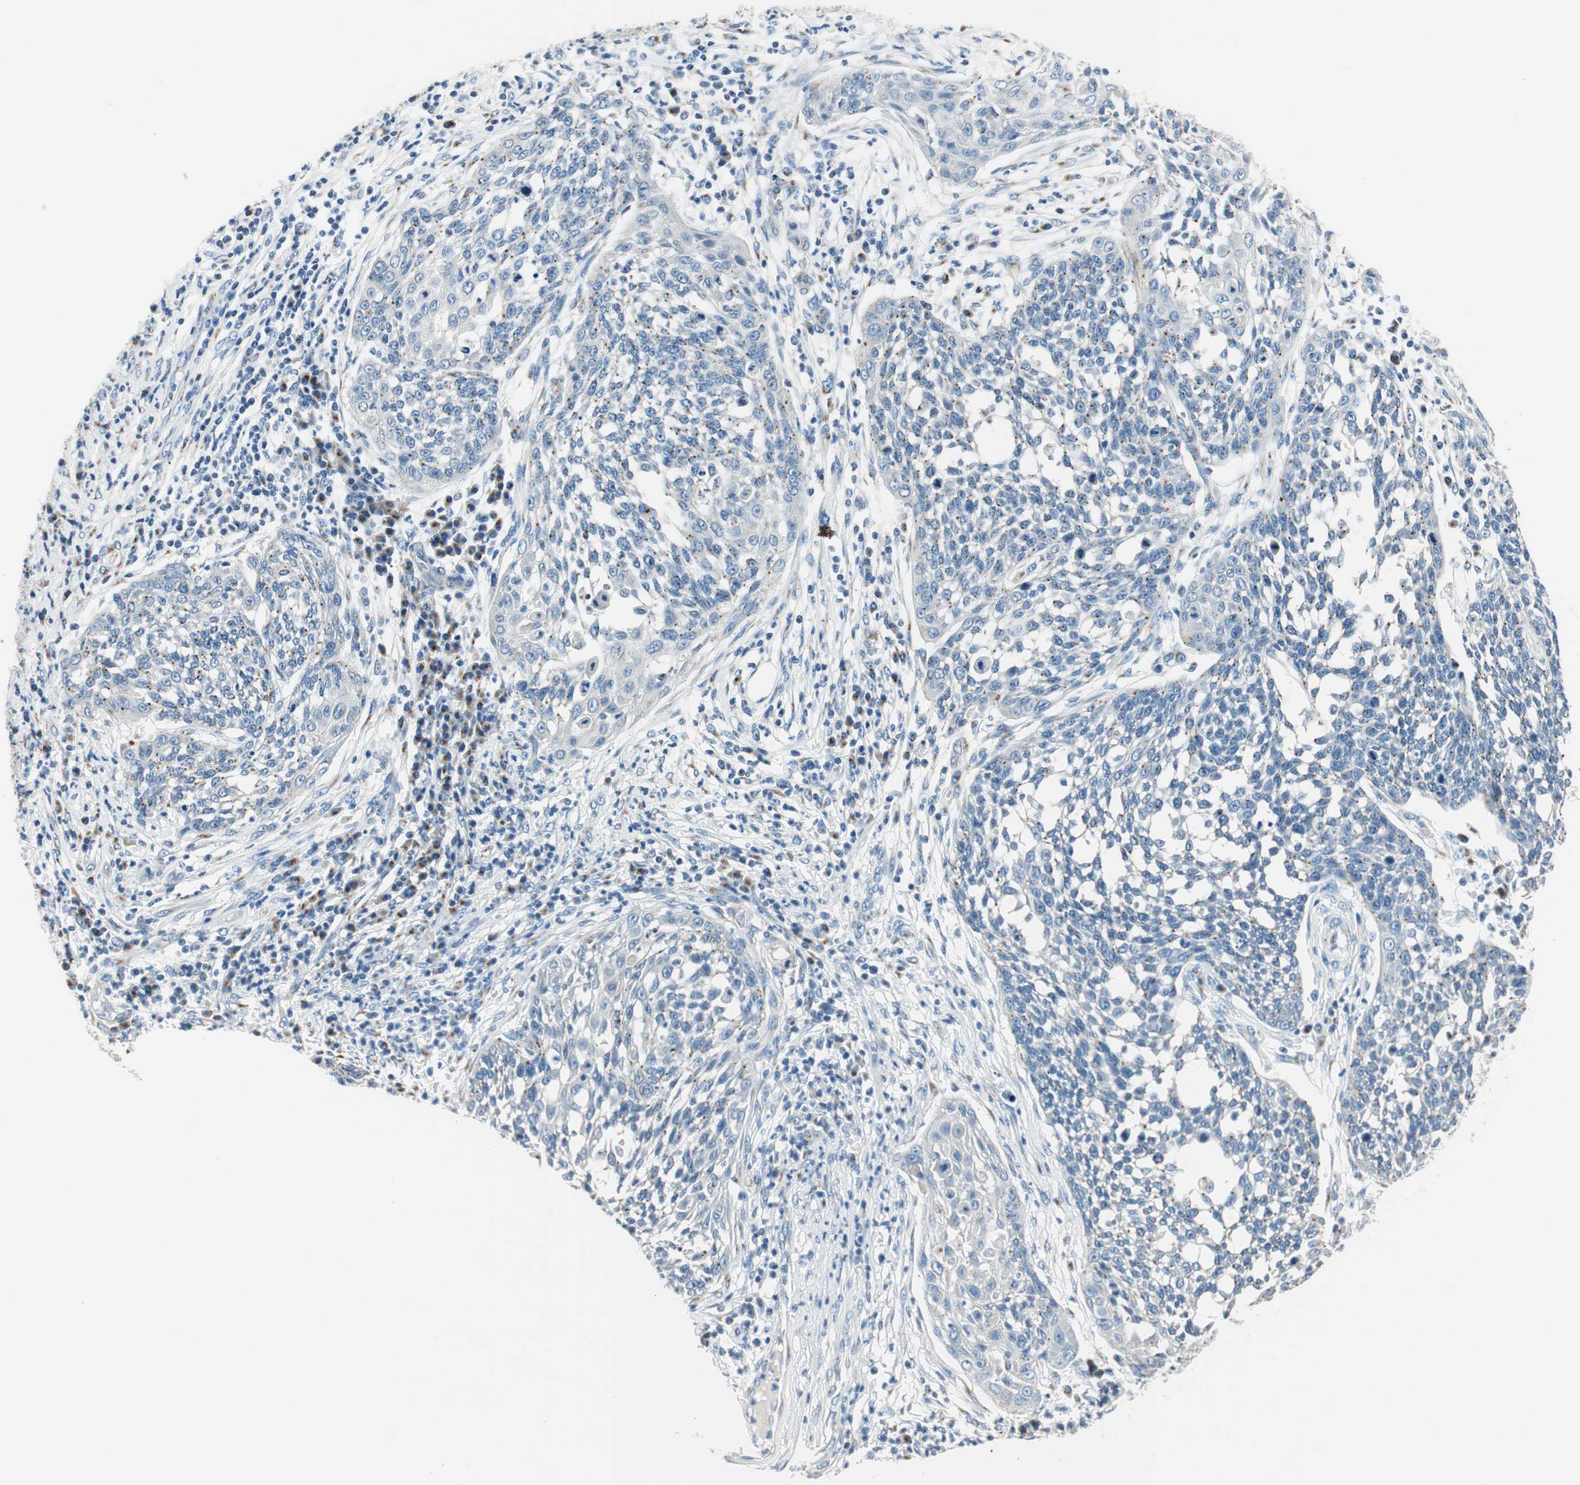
{"staining": {"intensity": "moderate", "quantity": "<25%", "location": "cytoplasmic/membranous"}, "tissue": "cervical cancer", "cell_type": "Tumor cells", "image_type": "cancer", "snomed": [{"axis": "morphology", "description": "Squamous cell carcinoma, NOS"}, {"axis": "topography", "description": "Cervix"}], "caption": "Cervical cancer (squamous cell carcinoma) was stained to show a protein in brown. There is low levels of moderate cytoplasmic/membranous expression in approximately <25% of tumor cells. (DAB (3,3'-diaminobenzidine) = brown stain, brightfield microscopy at high magnification).", "gene": "TMF1", "patient": {"sex": "female", "age": 34}}